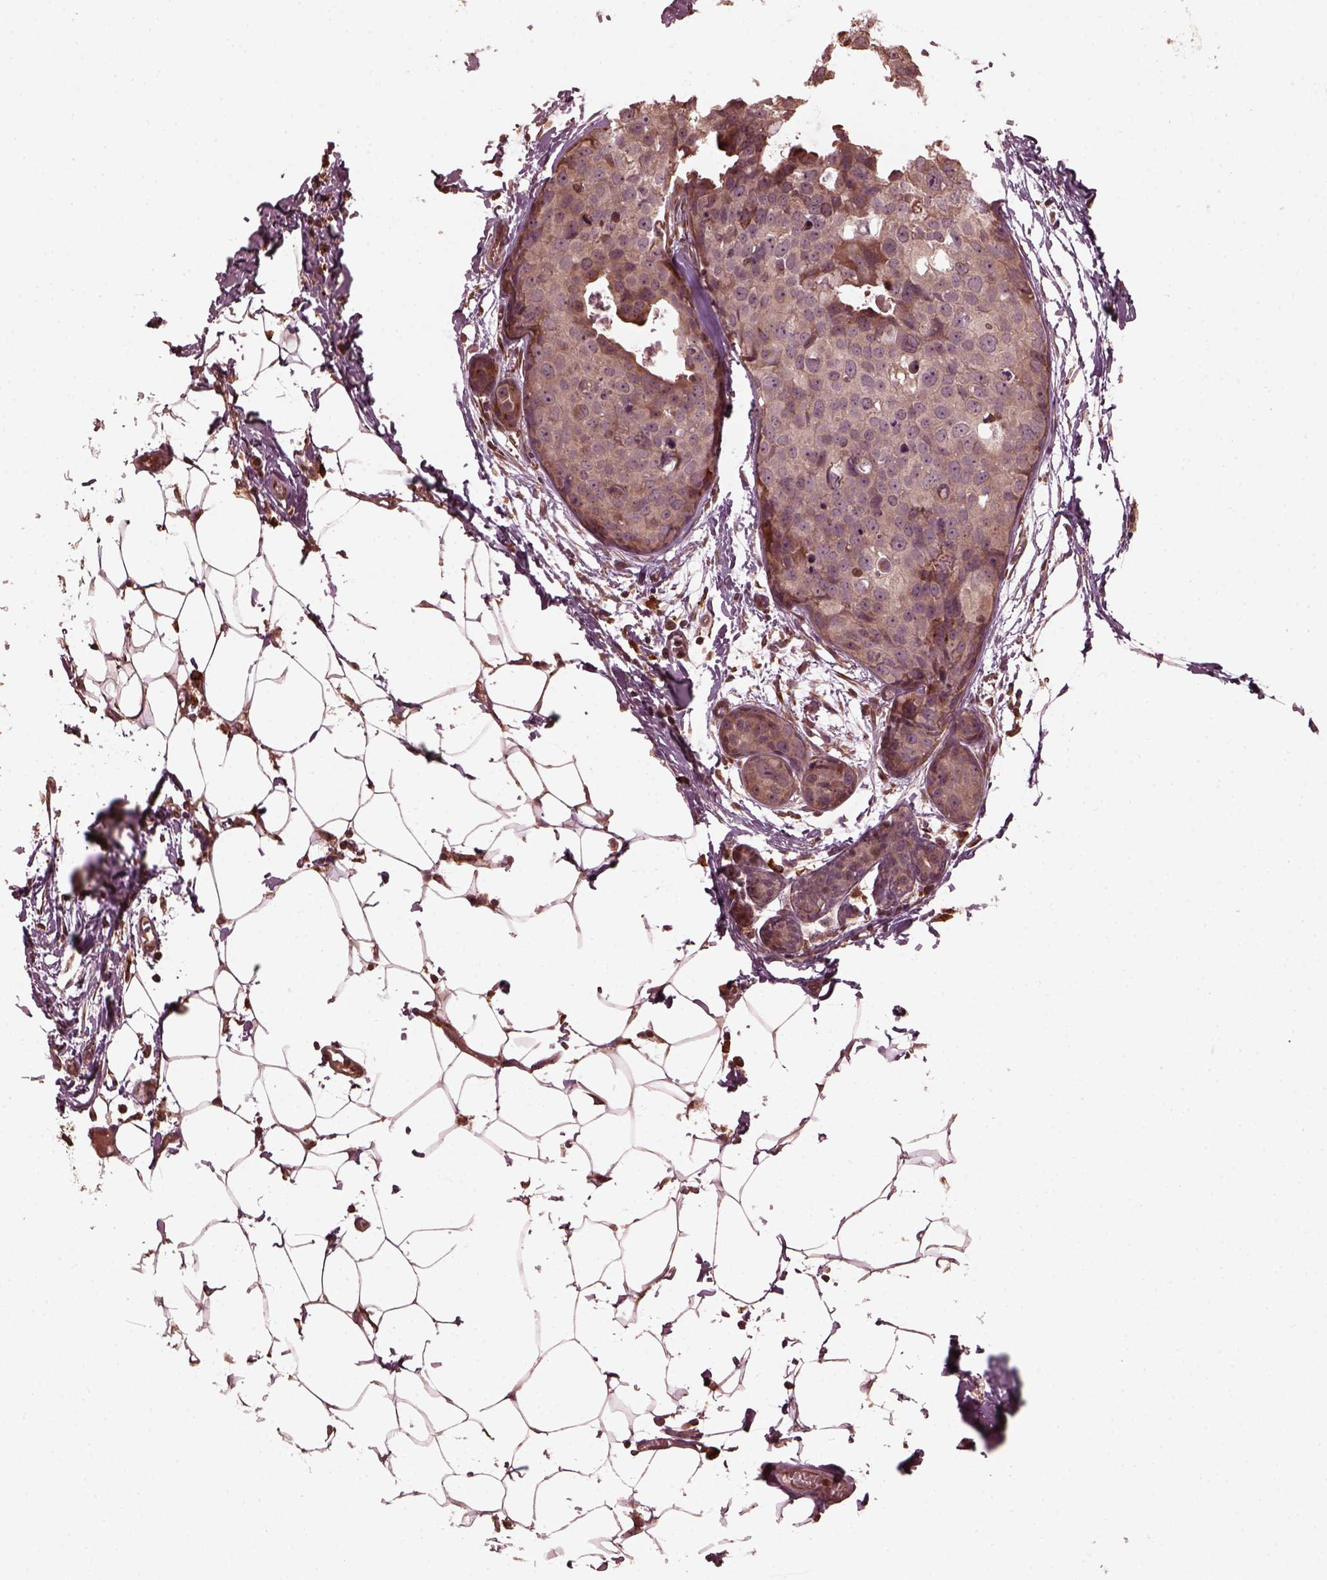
{"staining": {"intensity": "weak", "quantity": ">75%", "location": "cytoplasmic/membranous"}, "tissue": "breast cancer", "cell_type": "Tumor cells", "image_type": "cancer", "snomed": [{"axis": "morphology", "description": "Duct carcinoma"}, {"axis": "topography", "description": "Breast"}], "caption": "Immunohistochemistry (IHC) staining of breast cancer, which demonstrates low levels of weak cytoplasmic/membranous staining in approximately >75% of tumor cells indicating weak cytoplasmic/membranous protein positivity. The staining was performed using DAB (3,3'-diaminobenzidine) (brown) for protein detection and nuclei were counterstained in hematoxylin (blue).", "gene": "ZNF292", "patient": {"sex": "female", "age": 38}}